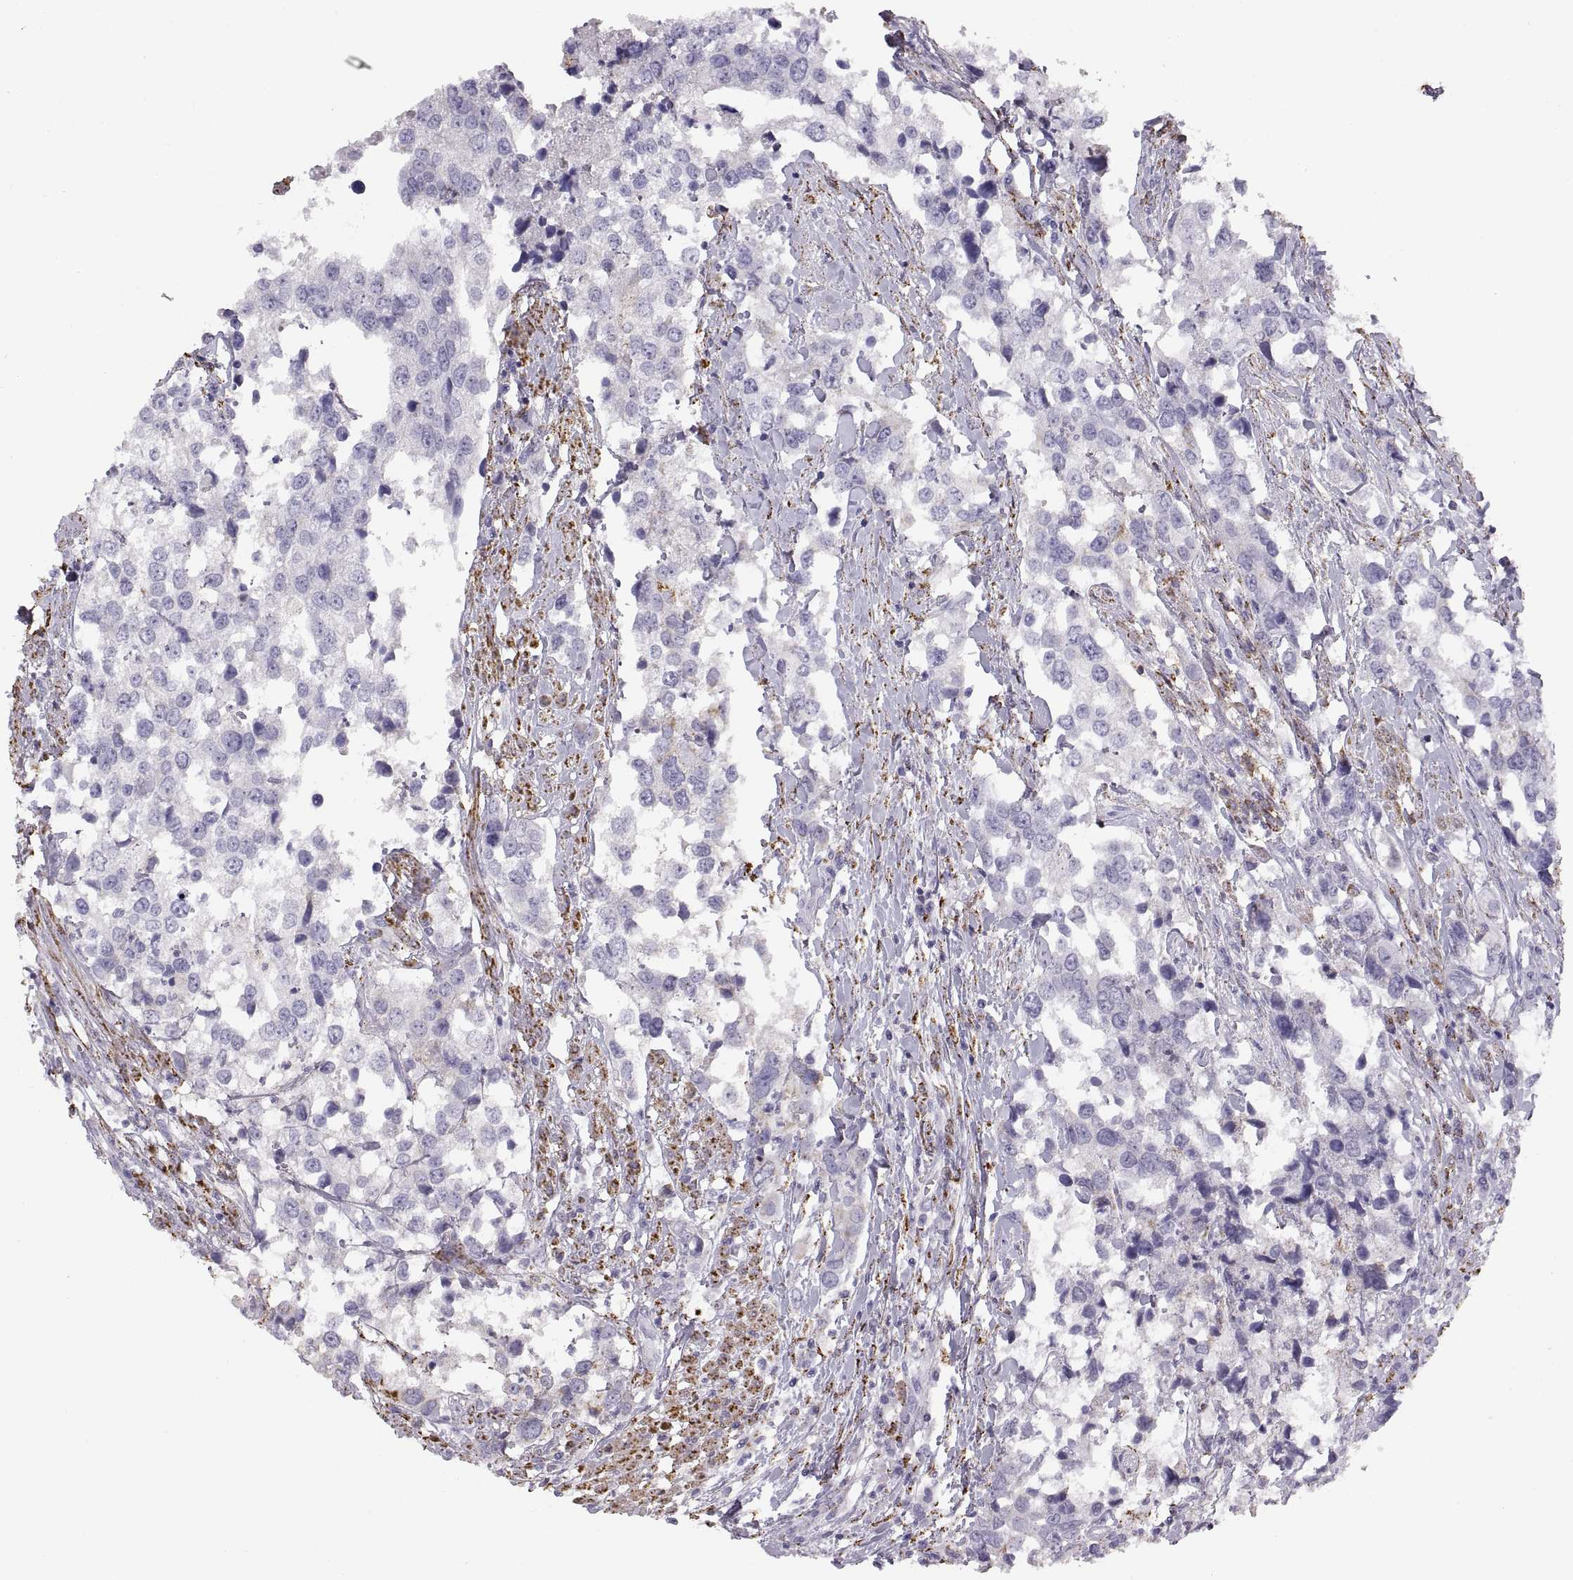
{"staining": {"intensity": "negative", "quantity": "none", "location": "none"}, "tissue": "urothelial cancer", "cell_type": "Tumor cells", "image_type": "cancer", "snomed": [{"axis": "morphology", "description": "Urothelial carcinoma, NOS"}, {"axis": "morphology", "description": "Urothelial carcinoma, High grade"}, {"axis": "topography", "description": "Urinary bladder"}], "caption": "An image of urothelial cancer stained for a protein demonstrates no brown staining in tumor cells. The staining was performed using DAB (3,3'-diaminobenzidine) to visualize the protein expression in brown, while the nuclei were stained in blue with hematoxylin (Magnification: 20x).", "gene": "COL9A3", "patient": {"sex": "male", "age": 63}}